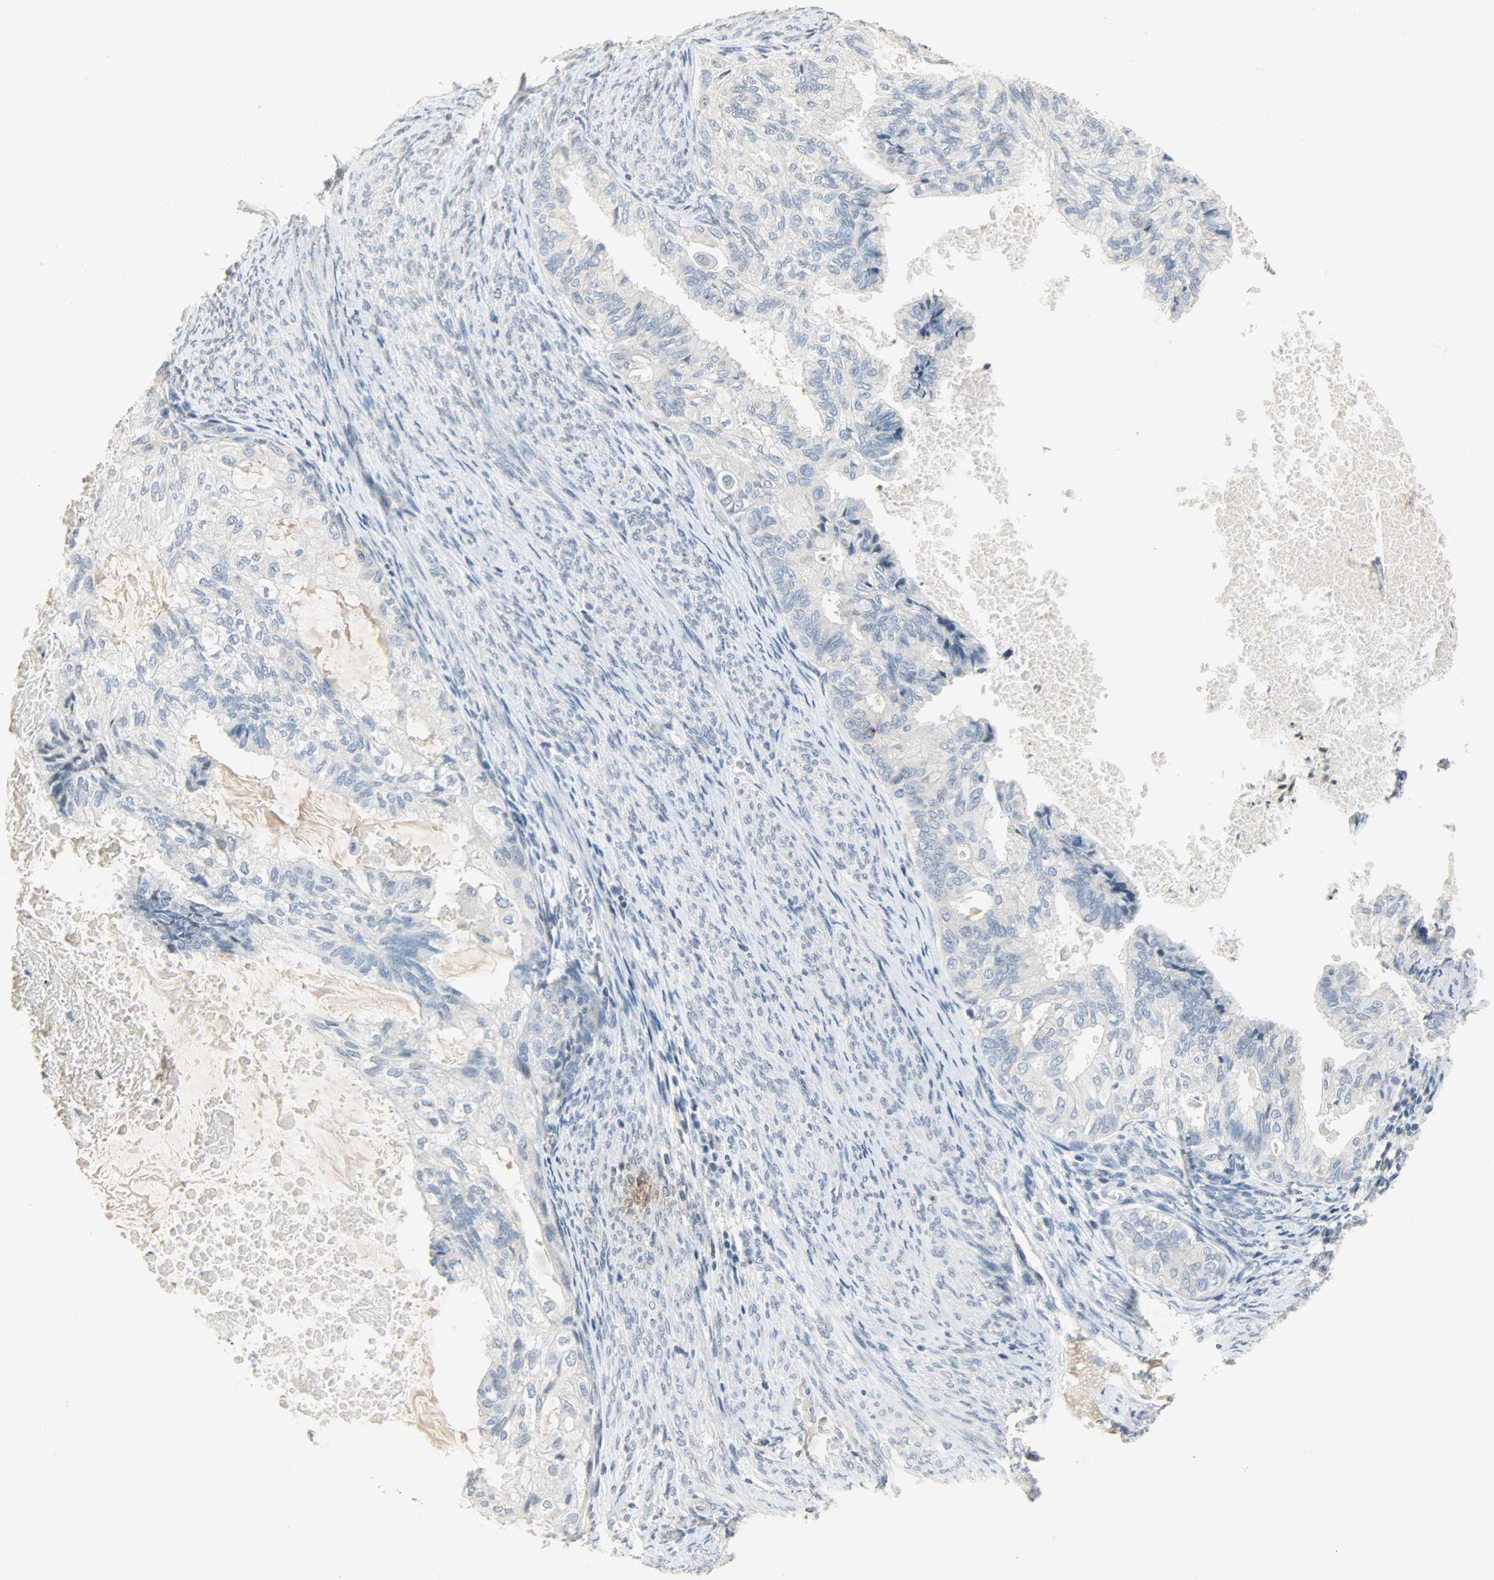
{"staining": {"intensity": "negative", "quantity": "none", "location": "none"}, "tissue": "cervical cancer", "cell_type": "Tumor cells", "image_type": "cancer", "snomed": [{"axis": "morphology", "description": "Normal tissue, NOS"}, {"axis": "morphology", "description": "Adenocarcinoma, NOS"}, {"axis": "topography", "description": "Cervix"}, {"axis": "topography", "description": "Endometrium"}], "caption": "Tumor cells are negative for protein expression in human cervical adenocarcinoma.", "gene": "DNAJB6", "patient": {"sex": "female", "age": 86}}